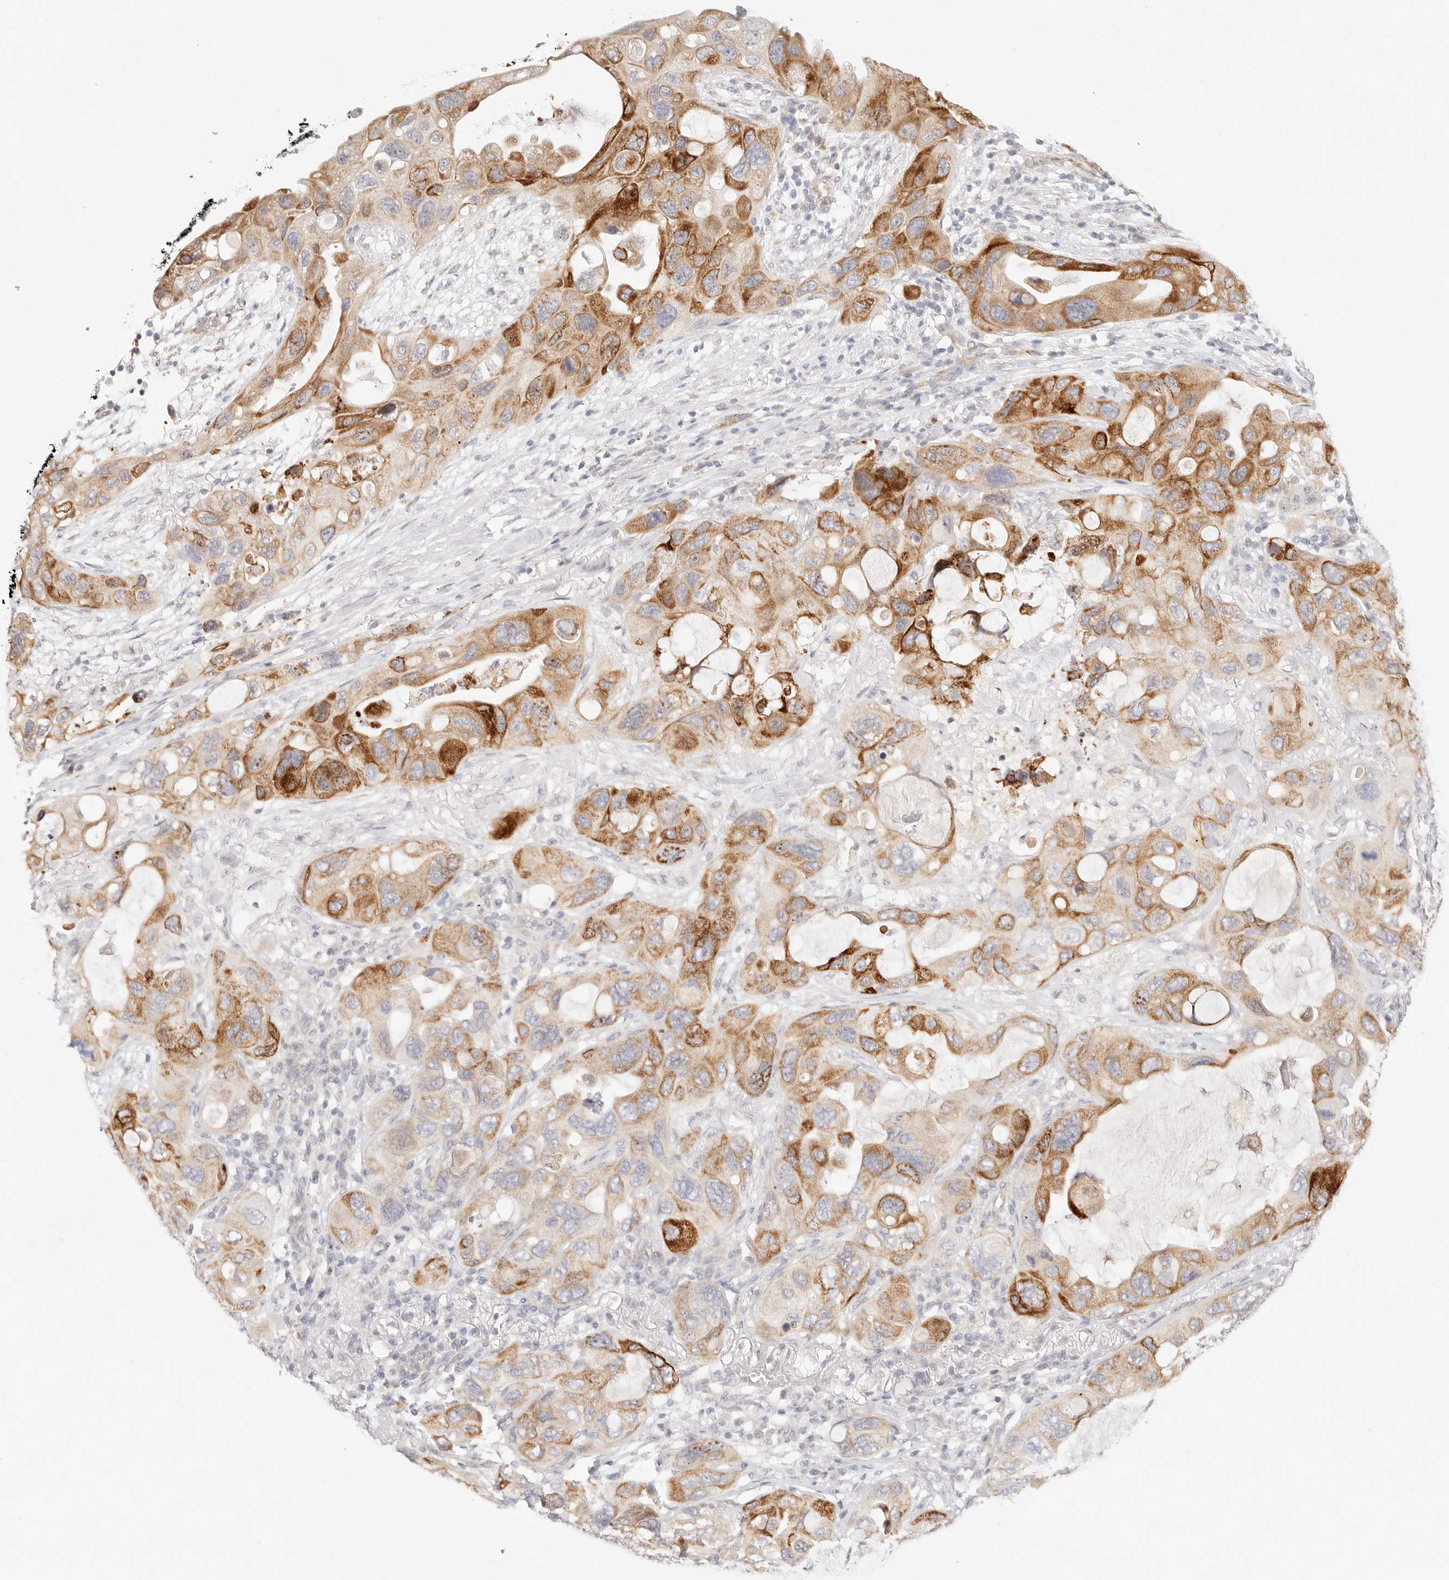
{"staining": {"intensity": "moderate", "quantity": ">75%", "location": "cytoplasmic/membranous"}, "tissue": "lung cancer", "cell_type": "Tumor cells", "image_type": "cancer", "snomed": [{"axis": "morphology", "description": "Squamous cell carcinoma, NOS"}, {"axis": "topography", "description": "Lung"}], "caption": "Brown immunohistochemical staining in lung cancer (squamous cell carcinoma) displays moderate cytoplasmic/membranous expression in approximately >75% of tumor cells.", "gene": "GPR156", "patient": {"sex": "female", "age": 73}}